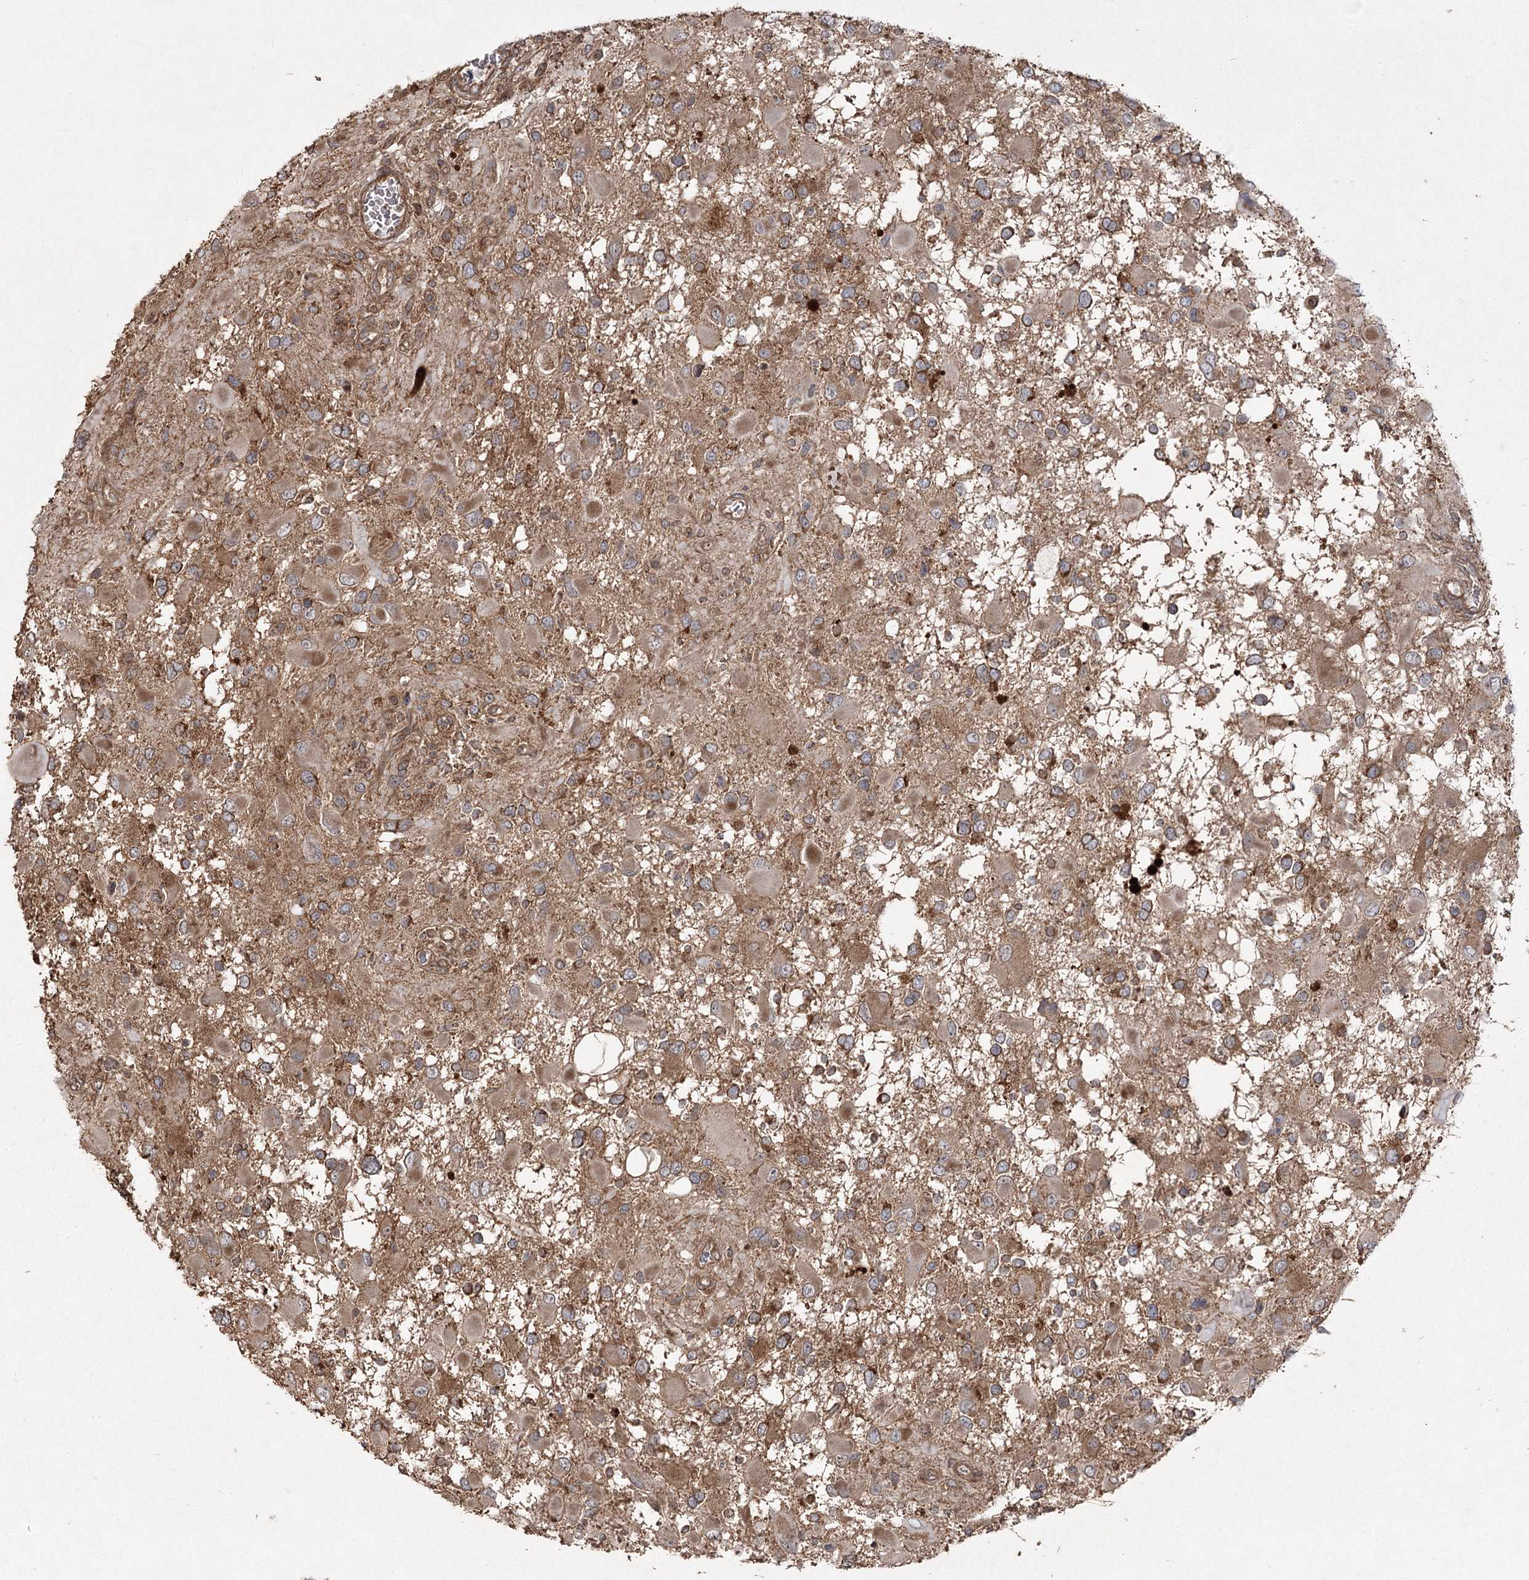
{"staining": {"intensity": "moderate", "quantity": ">75%", "location": "cytoplasmic/membranous"}, "tissue": "glioma", "cell_type": "Tumor cells", "image_type": "cancer", "snomed": [{"axis": "morphology", "description": "Glioma, malignant, High grade"}, {"axis": "topography", "description": "Brain"}], "caption": "Approximately >75% of tumor cells in human glioma display moderate cytoplasmic/membranous protein expression as visualized by brown immunohistochemical staining.", "gene": "CPLANE1", "patient": {"sex": "male", "age": 53}}